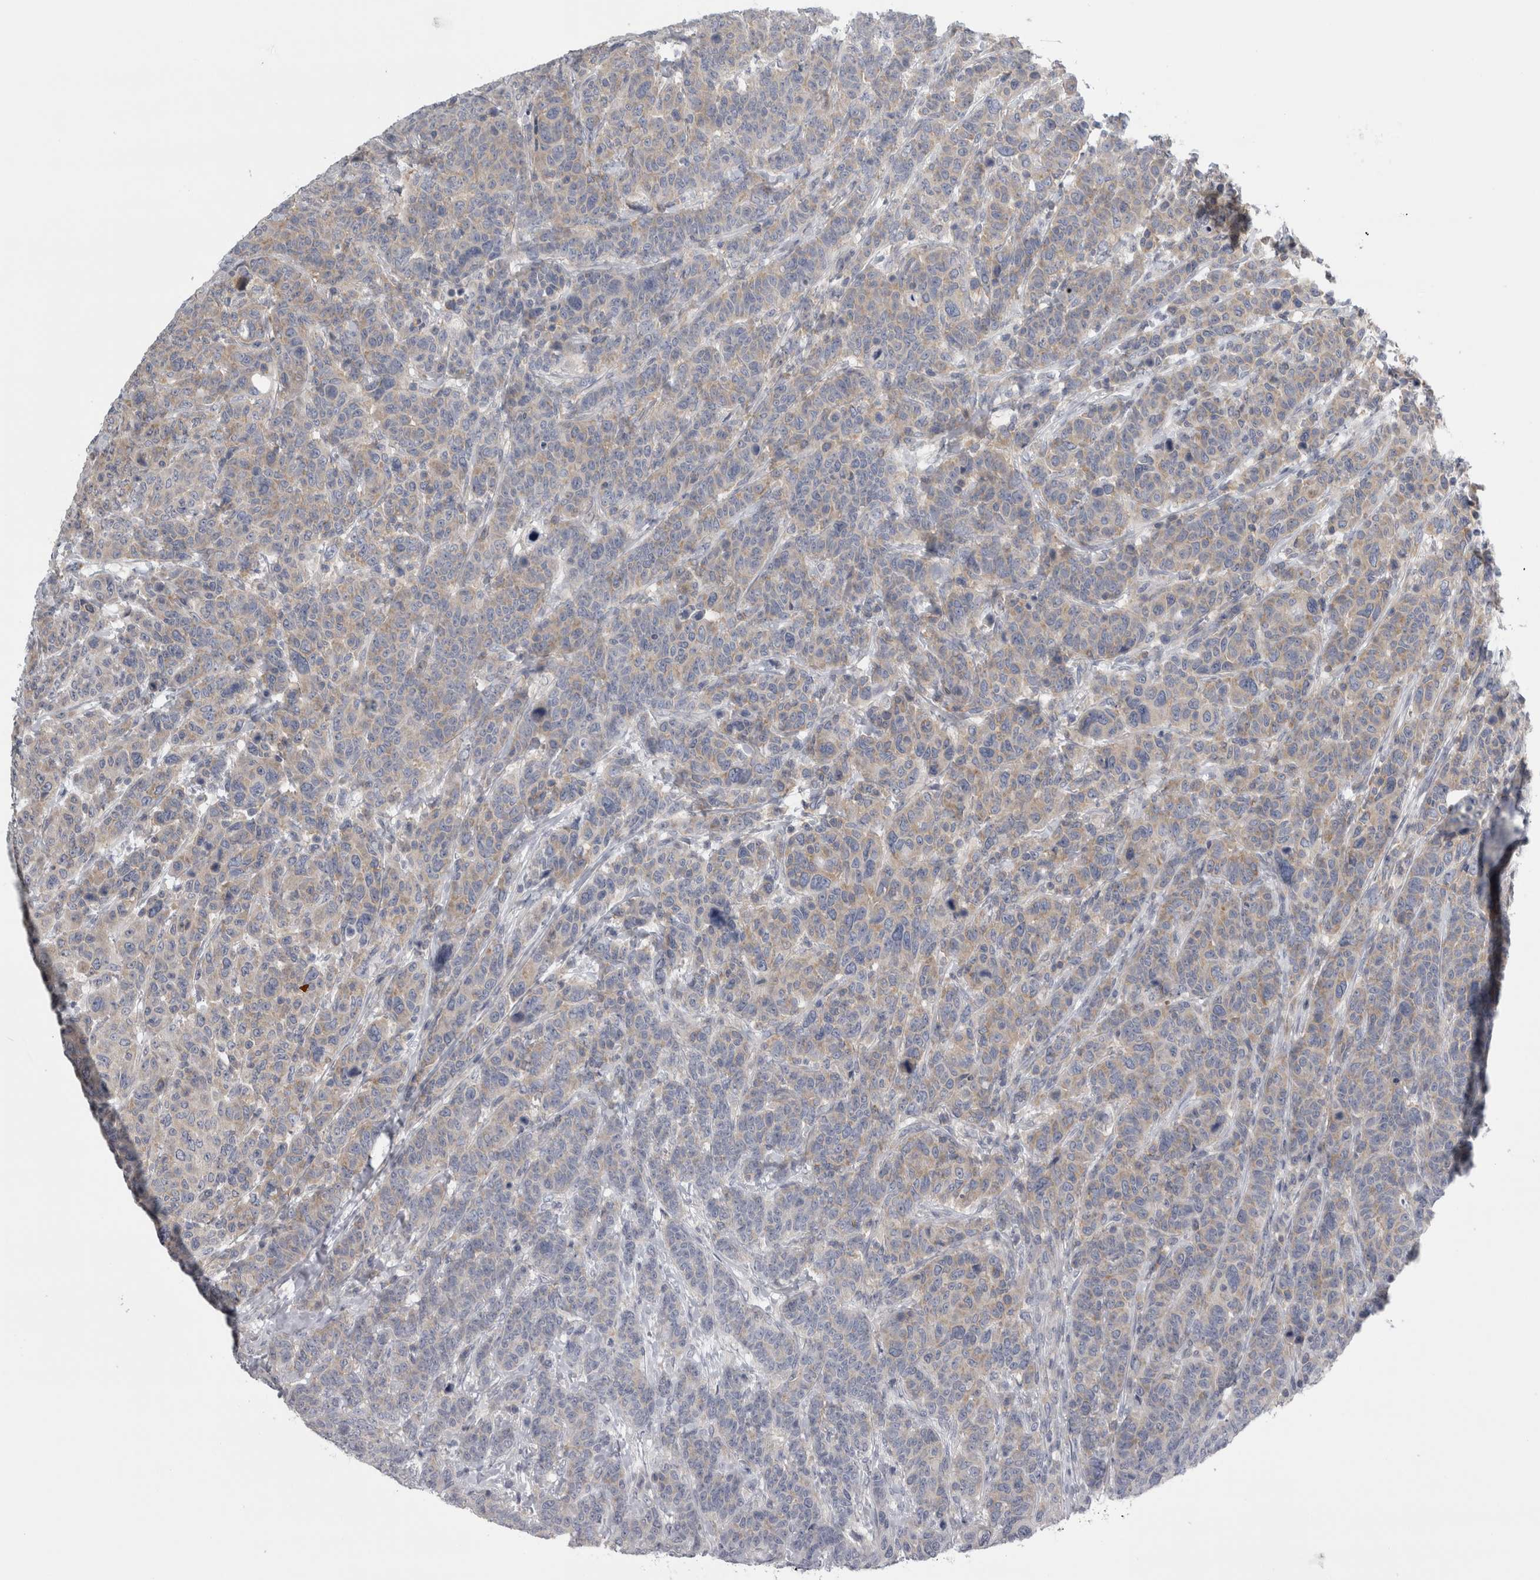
{"staining": {"intensity": "weak", "quantity": "25%-75%", "location": "cytoplasmic/membranous"}, "tissue": "breast cancer", "cell_type": "Tumor cells", "image_type": "cancer", "snomed": [{"axis": "morphology", "description": "Duct carcinoma"}, {"axis": "topography", "description": "Breast"}], "caption": "Protein expression analysis of invasive ductal carcinoma (breast) reveals weak cytoplasmic/membranous positivity in approximately 25%-75% of tumor cells. (Brightfield microscopy of DAB IHC at high magnification).", "gene": "PRRC2C", "patient": {"sex": "female", "age": 37}}